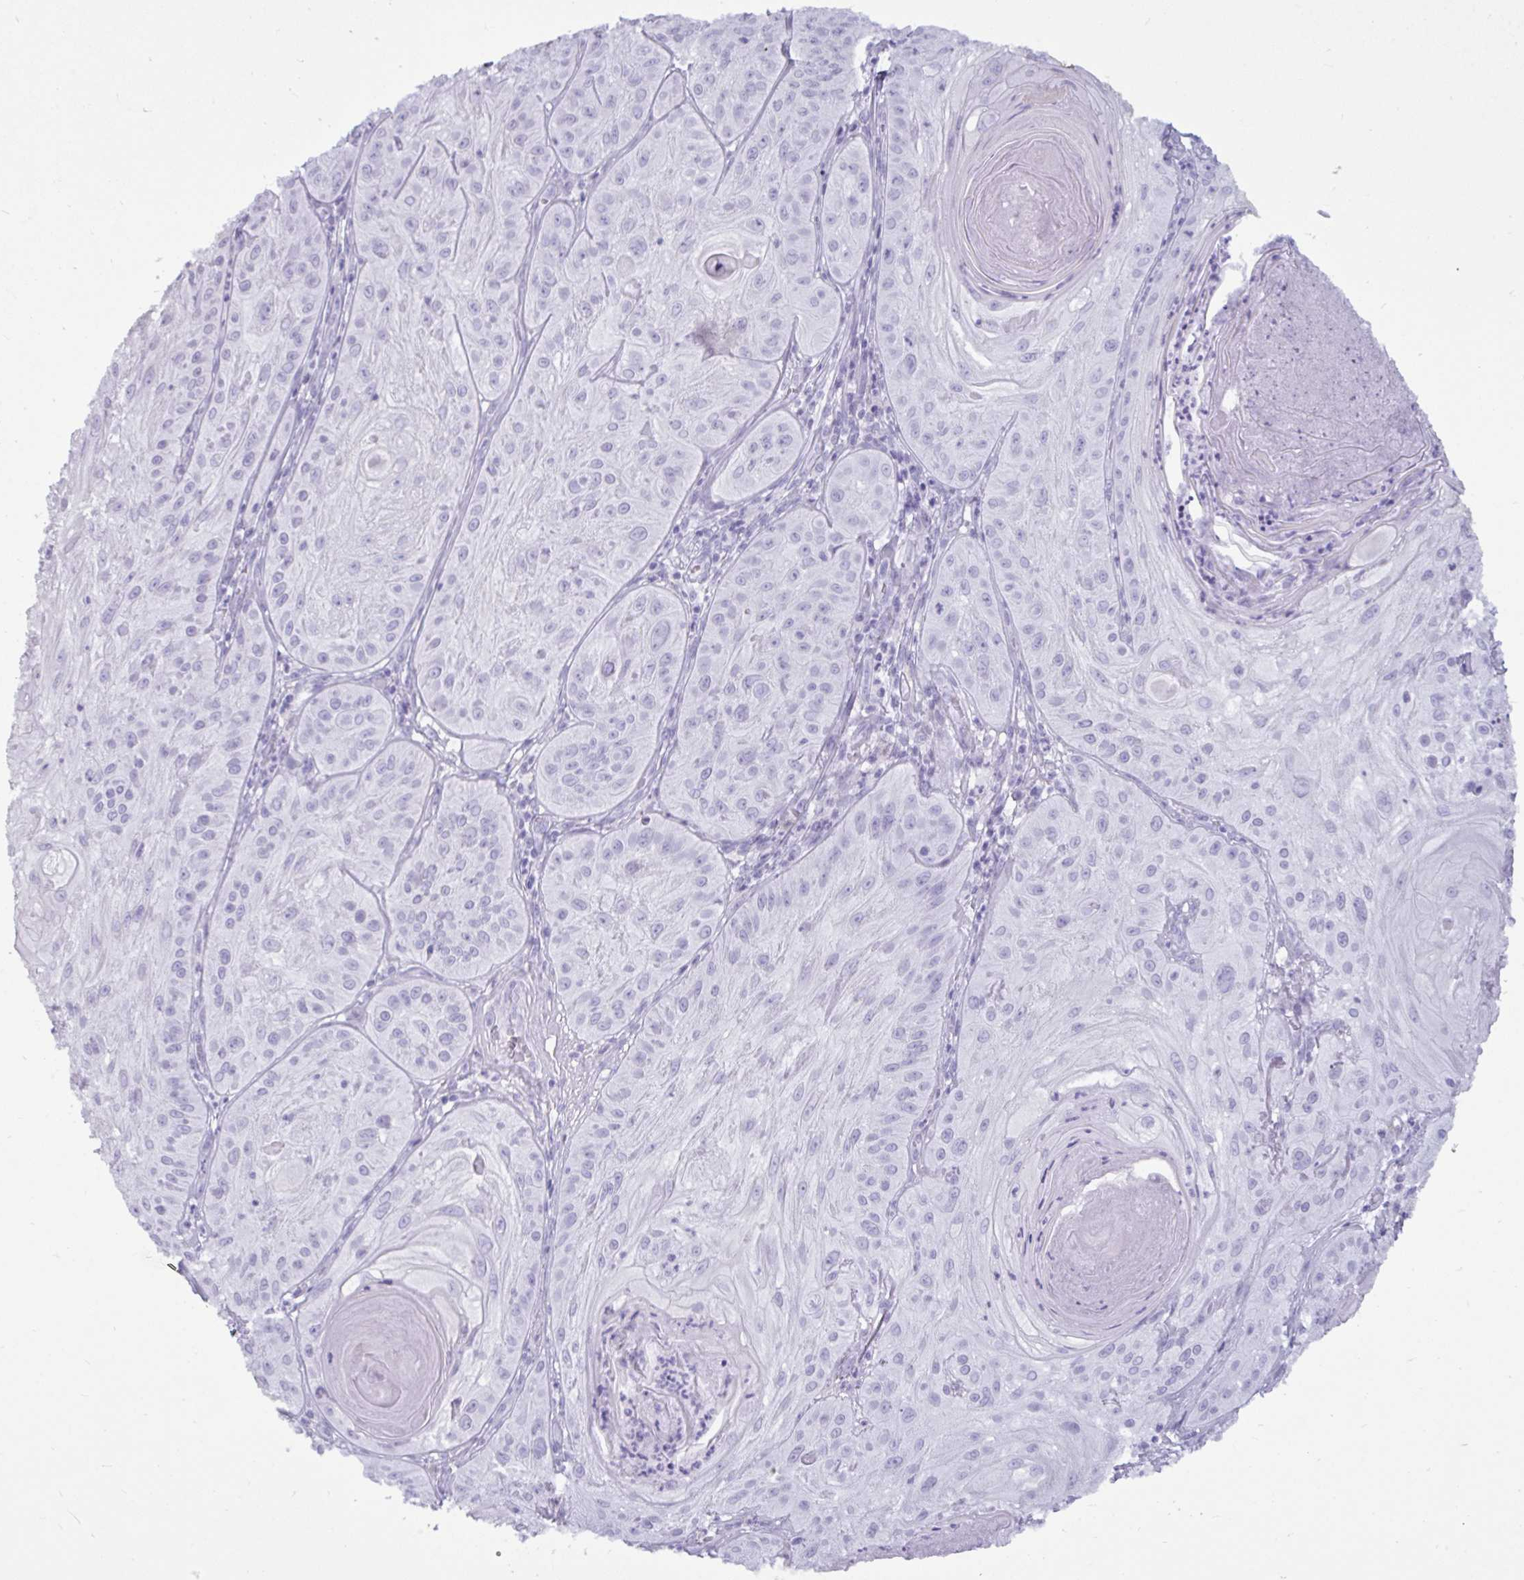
{"staining": {"intensity": "negative", "quantity": "none", "location": "none"}, "tissue": "skin cancer", "cell_type": "Tumor cells", "image_type": "cancer", "snomed": [{"axis": "morphology", "description": "Squamous cell carcinoma, NOS"}, {"axis": "topography", "description": "Skin"}], "caption": "Tumor cells are negative for protein expression in human skin cancer (squamous cell carcinoma).", "gene": "ANKRD60", "patient": {"sex": "male", "age": 85}}